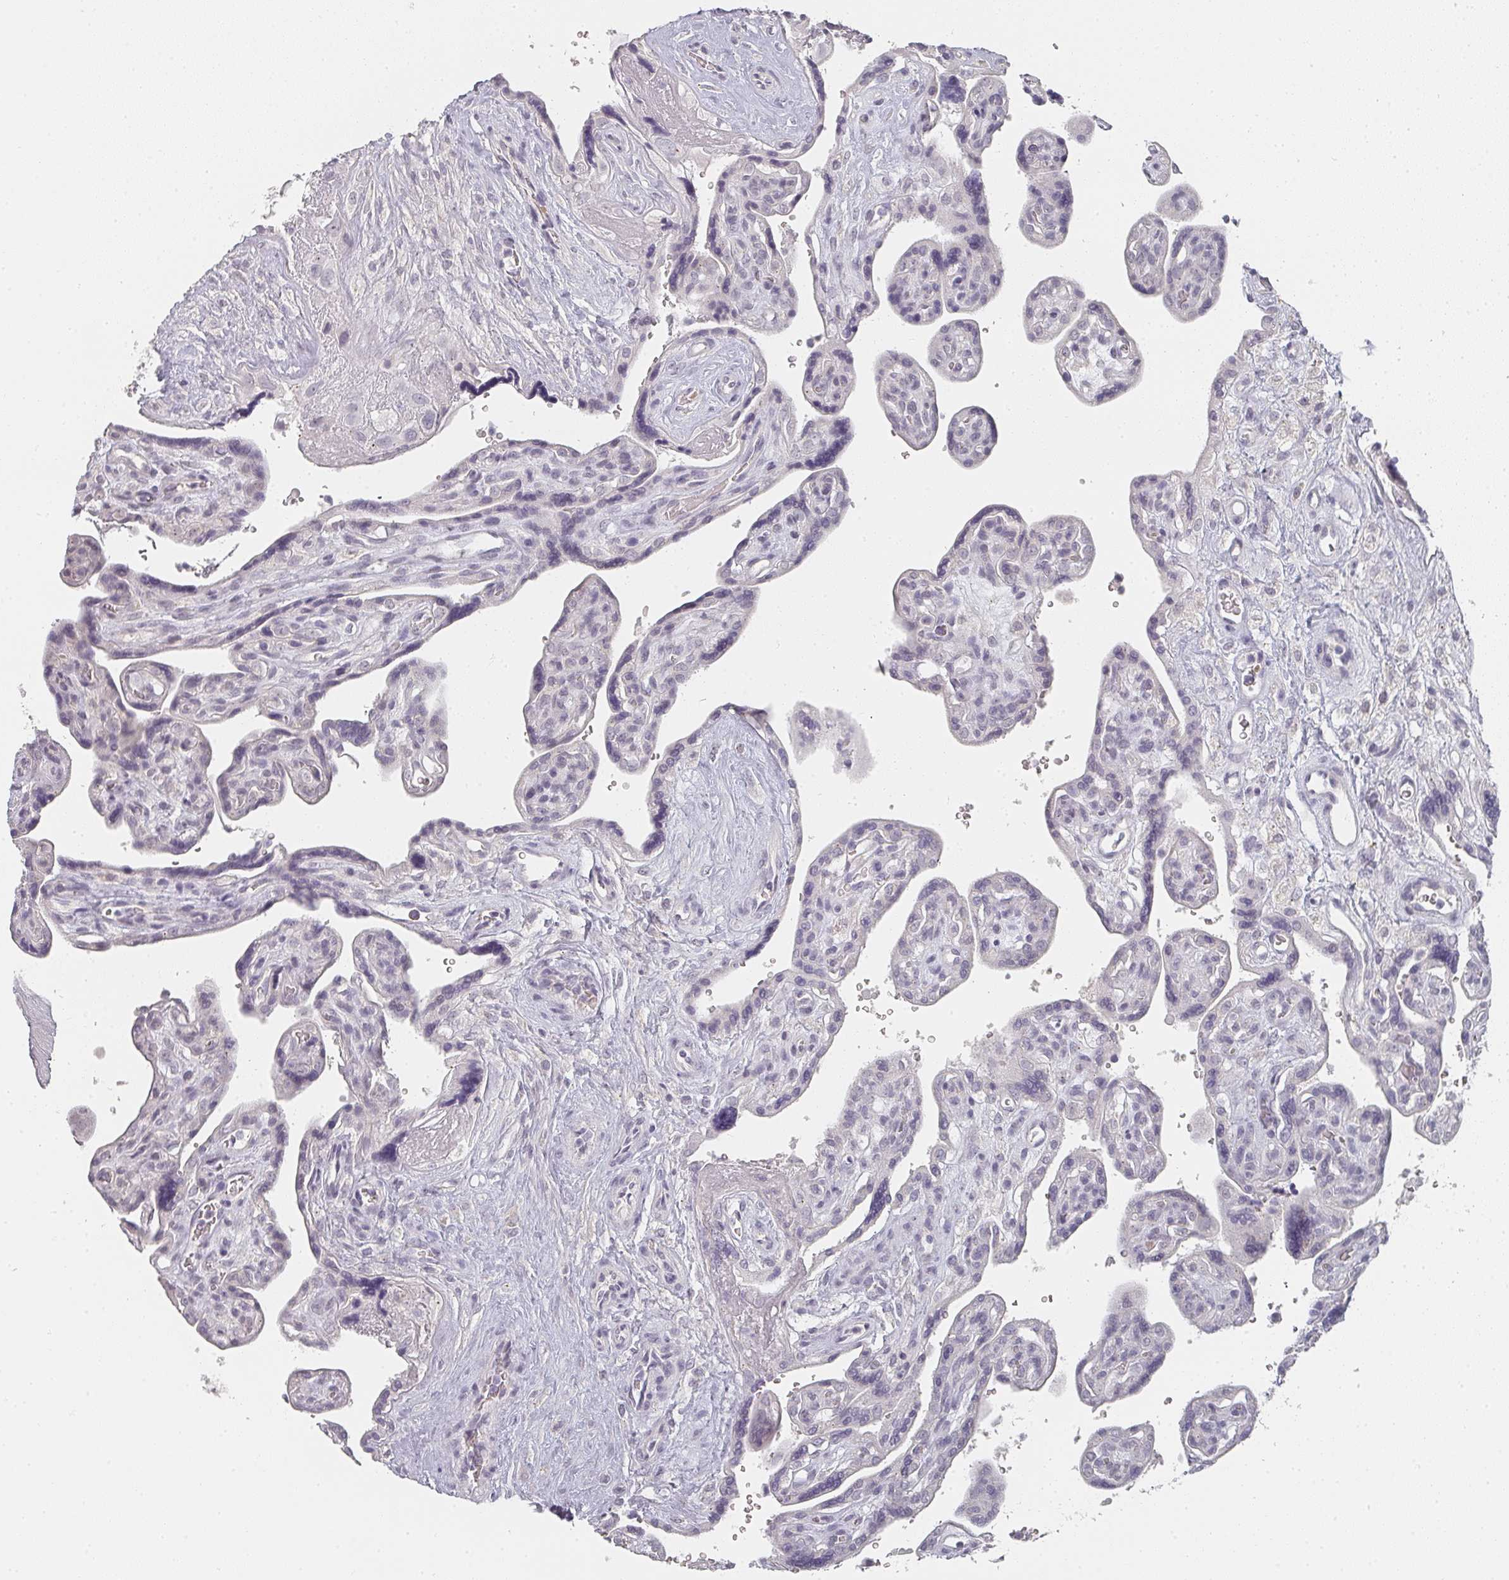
{"staining": {"intensity": "negative", "quantity": "none", "location": "none"}, "tissue": "placenta", "cell_type": "Decidual cells", "image_type": "normal", "snomed": [{"axis": "morphology", "description": "Normal tissue, NOS"}, {"axis": "topography", "description": "Placenta"}], "caption": "This is an IHC image of normal placenta. There is no positivity in decidual cells.", "gene": "SHISA2", "patient": {"sex": "female", "age": 39}}